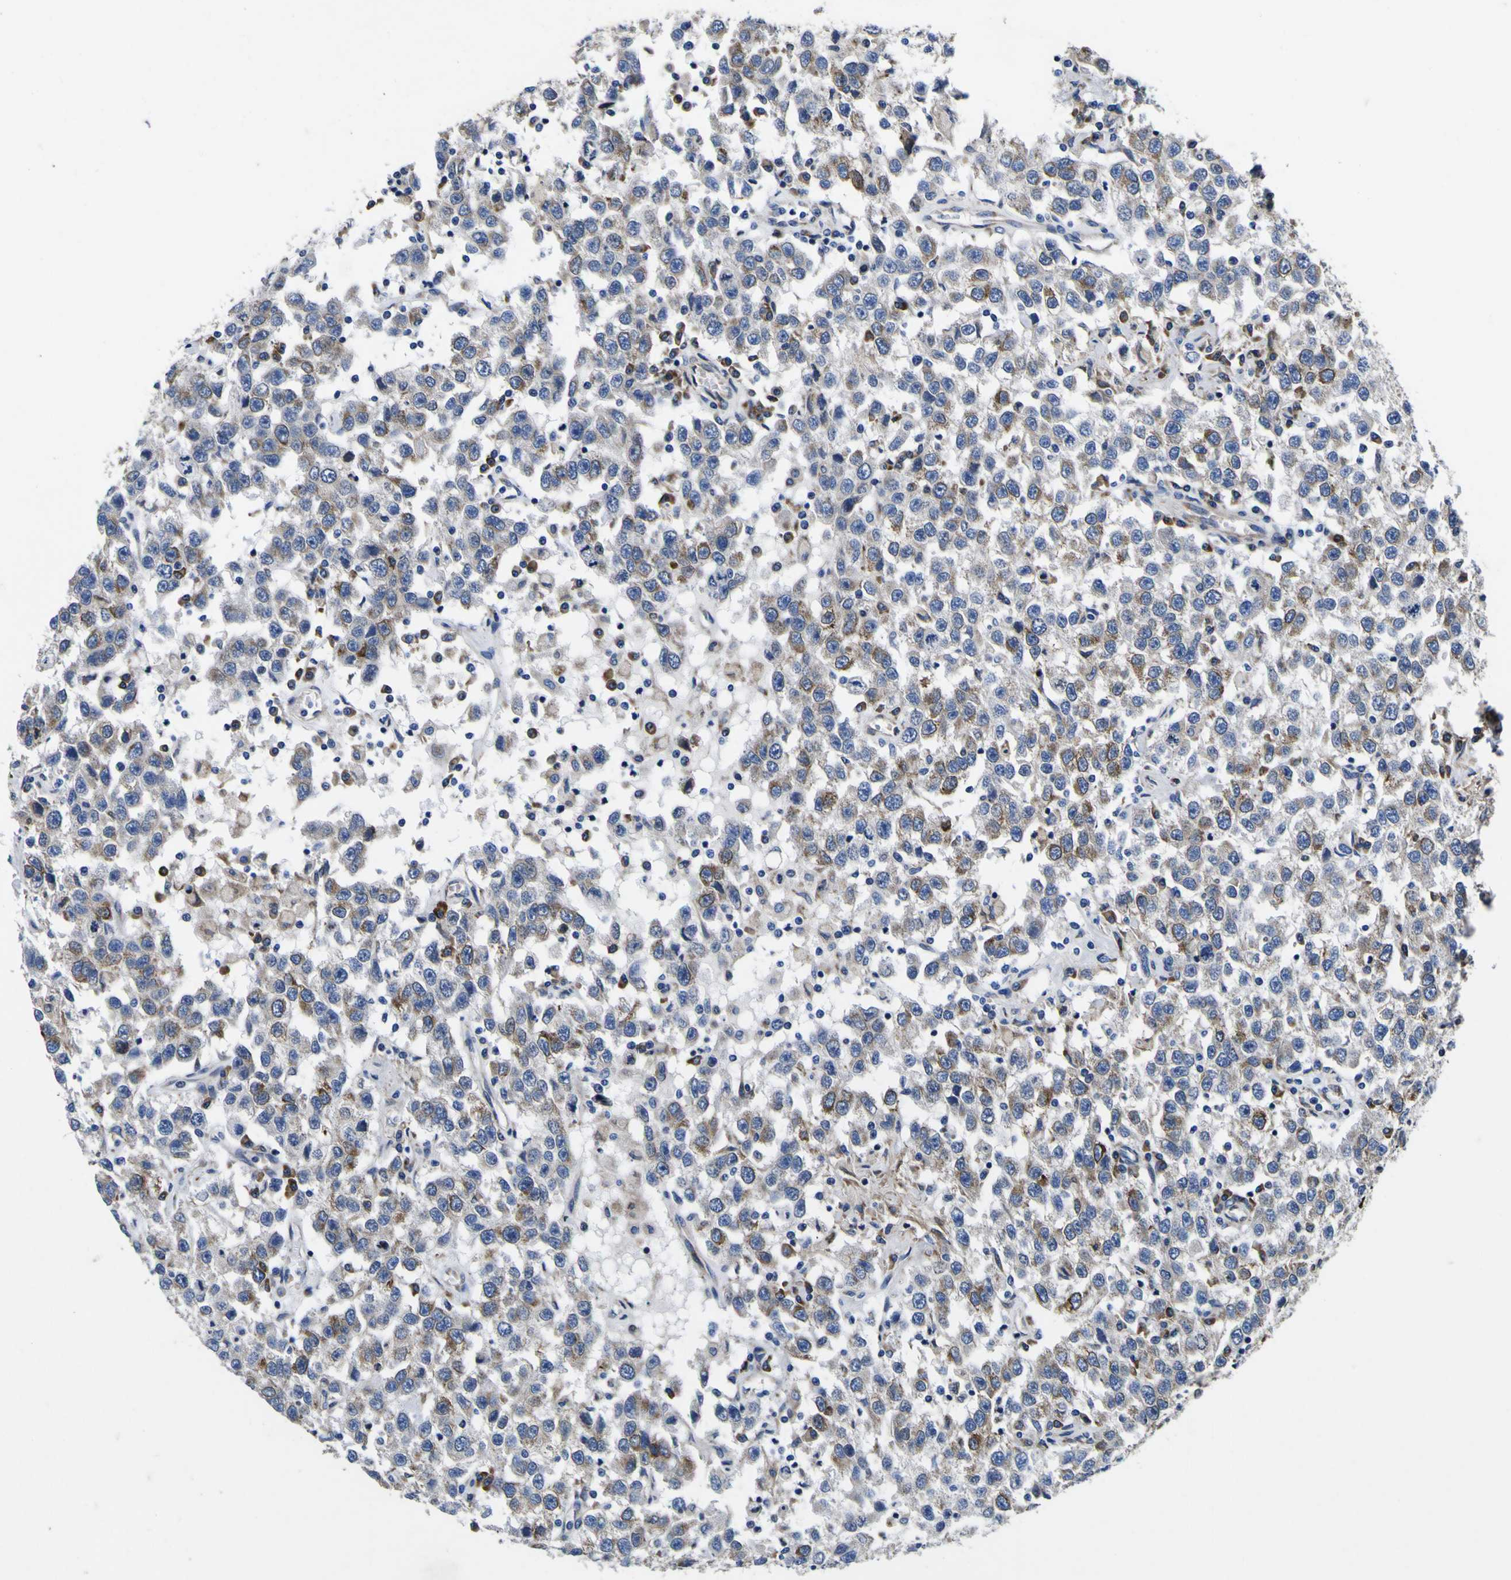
{"staining": {"intensity": "moderate", "quantity": "<25%", "location": "cytoplasmic/membranous"}, "tissue": "testis cancer", "cell_type": "Tumor cells", "image_type": "cancer", "snomed": [{"axis": "morphology", "description": "Seminoma, NOS"}, {"axis": "topography", "description": "Testis"}], "caption": "Immunohistochemical staining of human seminoma (testis) shows low levels of moderate cytoplasmic/membranous expression in about <25% of tumor cells. (Stains: DAB (3,3'-diaminobenzidine) in brown, nuclei in blue, Microscopy: brightfield microscopy at high magnification).", "gene": "SCD", "patient": {"sex": "male", "age": 41}}